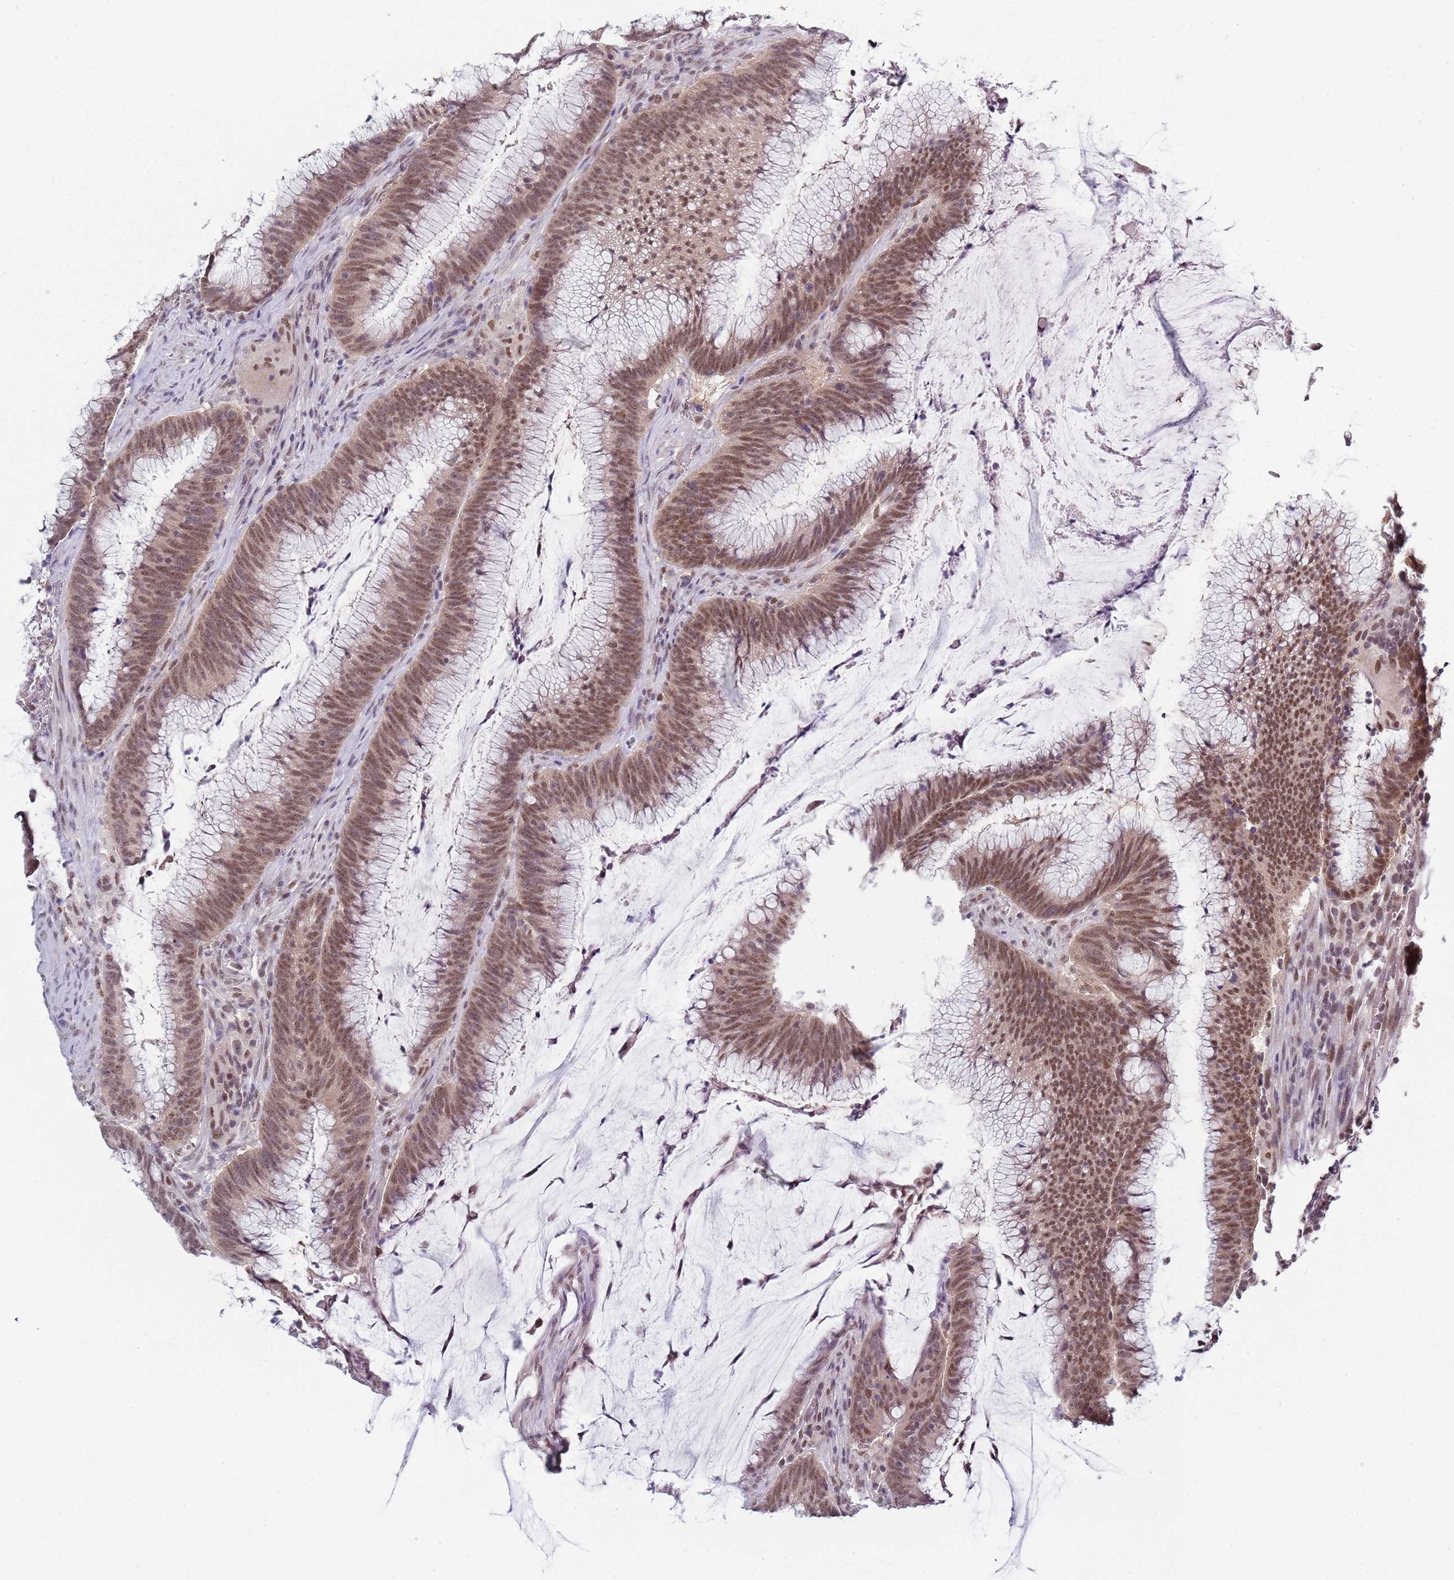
{"staining": {"intensity": "moderate", "quantity": ">75%", "location": "nuclear"}, "tissue": "colorectal cancer", "cell_type": "Tumor cells", "image_type": "cancer", "snomed": [{"axis": "morphology", "description": "Adenocarcinoma, NOS"}, {"axis": "topography", "description": "Rectum"}], "caption": "This micrograph displays colorectal cancer (adenocarcinoma) stained with IHC to label a protein in brown. The nuclear of tumor cells show moderate positivity for the protein. Nuclei are counter-stained blue.", "gene": "SMARCAL1", "patient": {"sex": "female", "age": 77}}